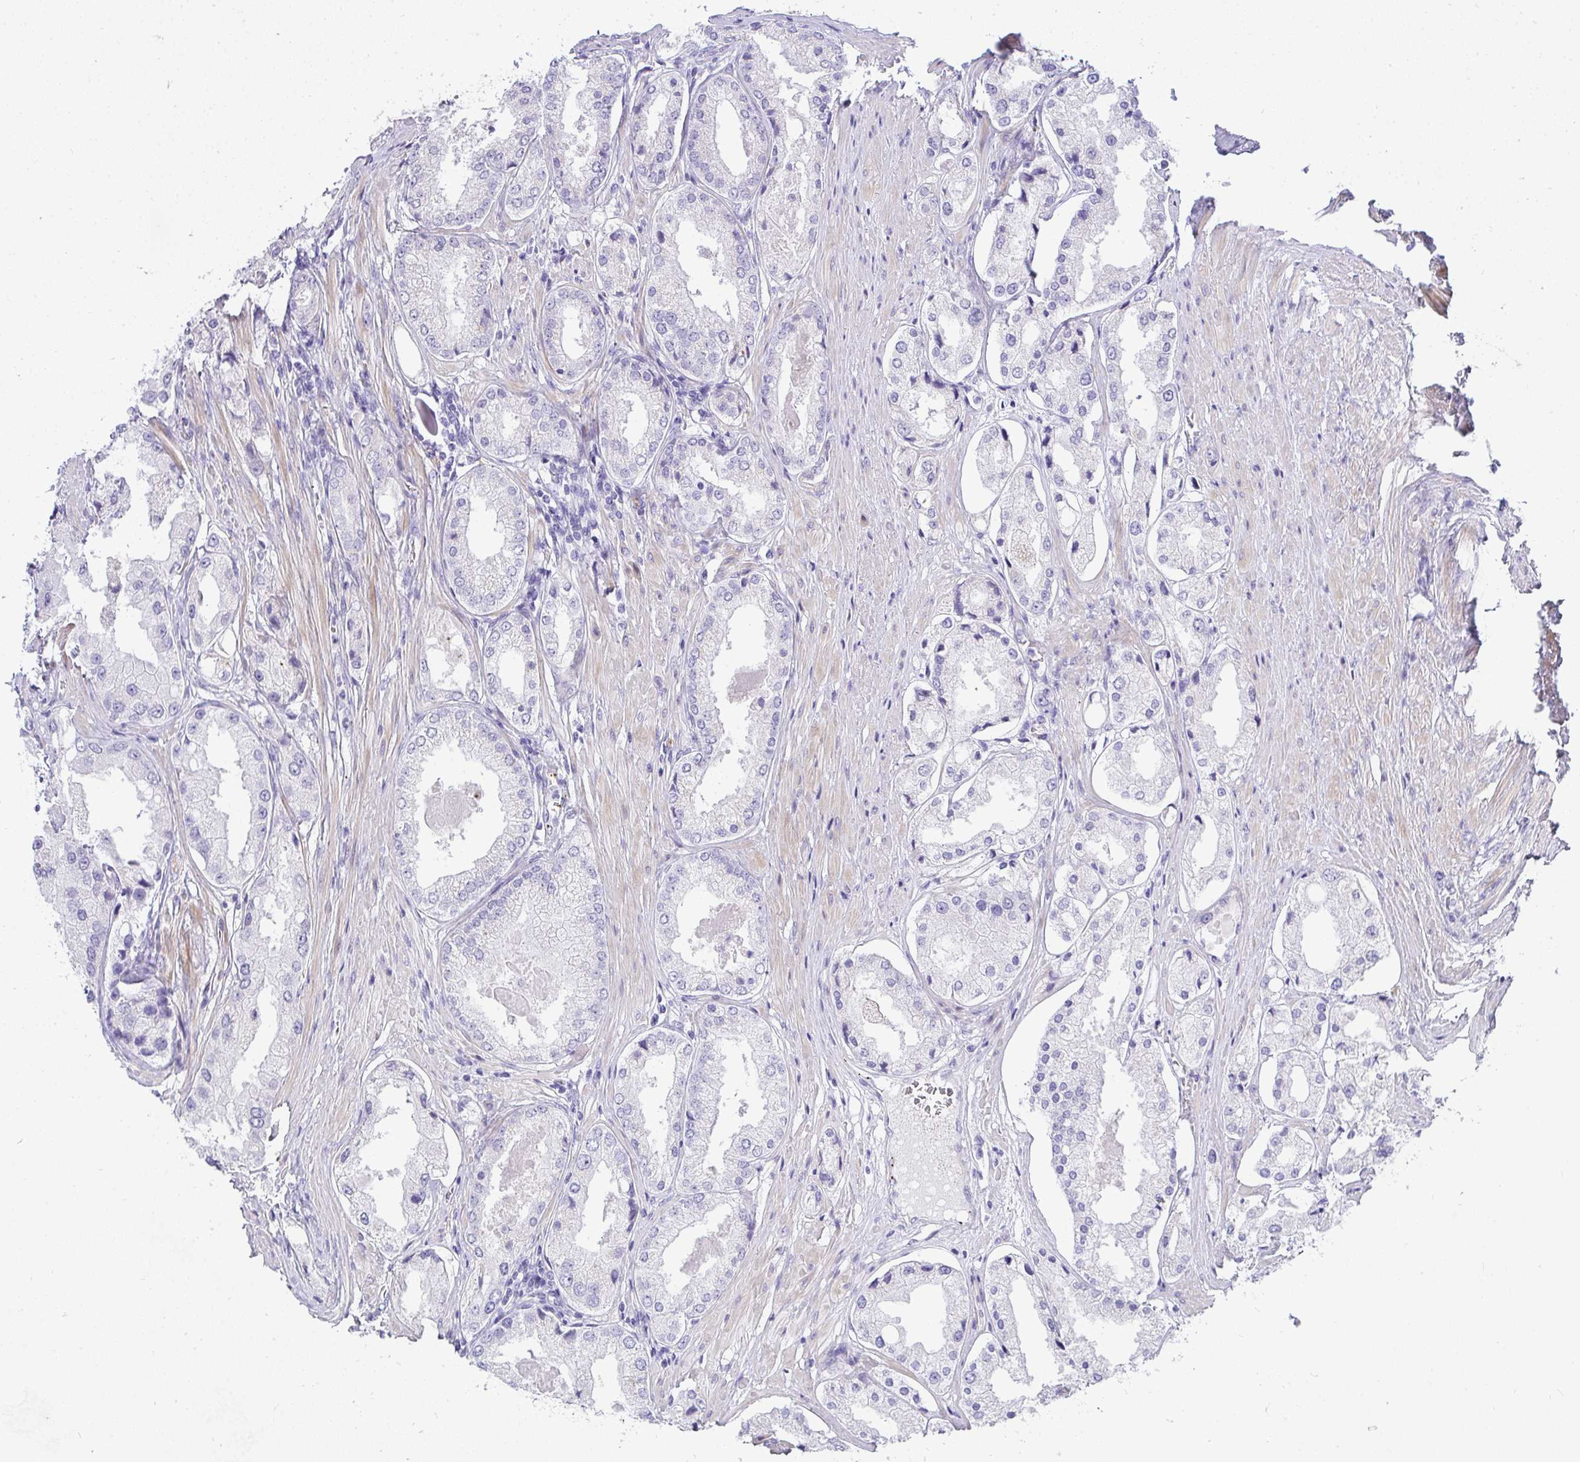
{"staining": {"intensity": "negative", "quantity": "none", "location": "none"}, "tissue": "prostate cancer", "cell_type": "Tumor cells", "image_type": "cancer", "snomed": [{"axis": "morphology", "description": "Adenocarcinoma, Low grade"}, {"axis": "topography", "description": "Prostate"}], "caption": "This is an IHC photomicrograph of human adenocarcinoma (low-grade) (prostate). There is no expression in tumor cells.", "gene": "AK5", "patient": {"sex": "male", "age": 68}}